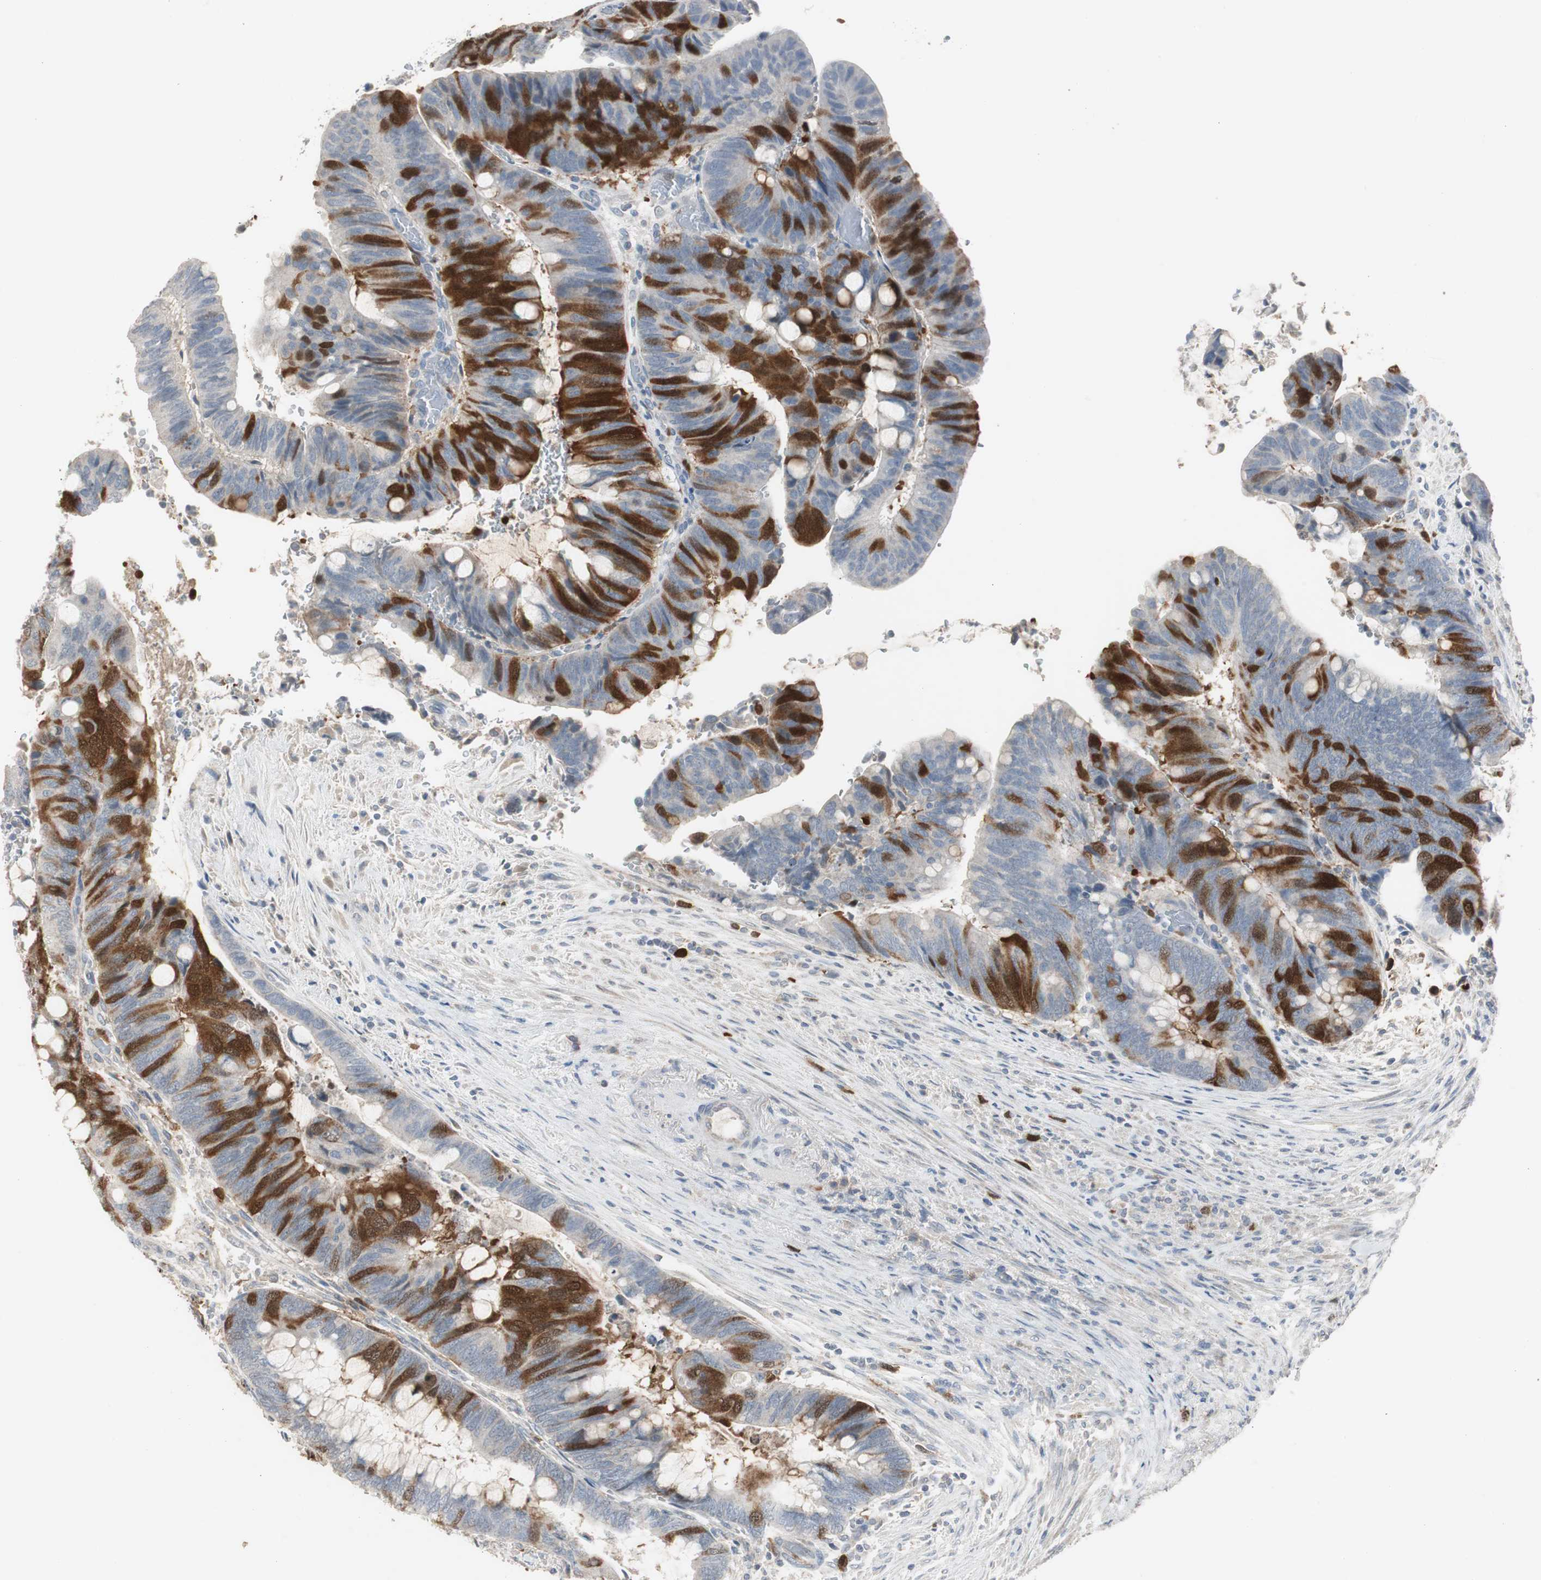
{"staining": {"intensity": "strong", "quantity": "25%-75%", "location": "cytoplasmic/membranous"}, "tissue": "colorectal cancer", "cell_type": "Tumor cells", "image_type": "cancer", "snomed": [{"axis": "morphology", "description": "Normal tissue, NOS"}, {"axis": "morphology", "description": "Adenocarcinoma, NOS"}, {"axis": "topography", "description": "Rectum"}, {"axis": "topography", "description": "Peripheral nerve tissue"}], "caption": "The image exhibits staining of colorectal cancer, revealing strong cytoplasmic/membranous protein positivity (brown color) within tumor cells.", "gene": "TK1", "patient": {"sex": "male", "age": 92}}